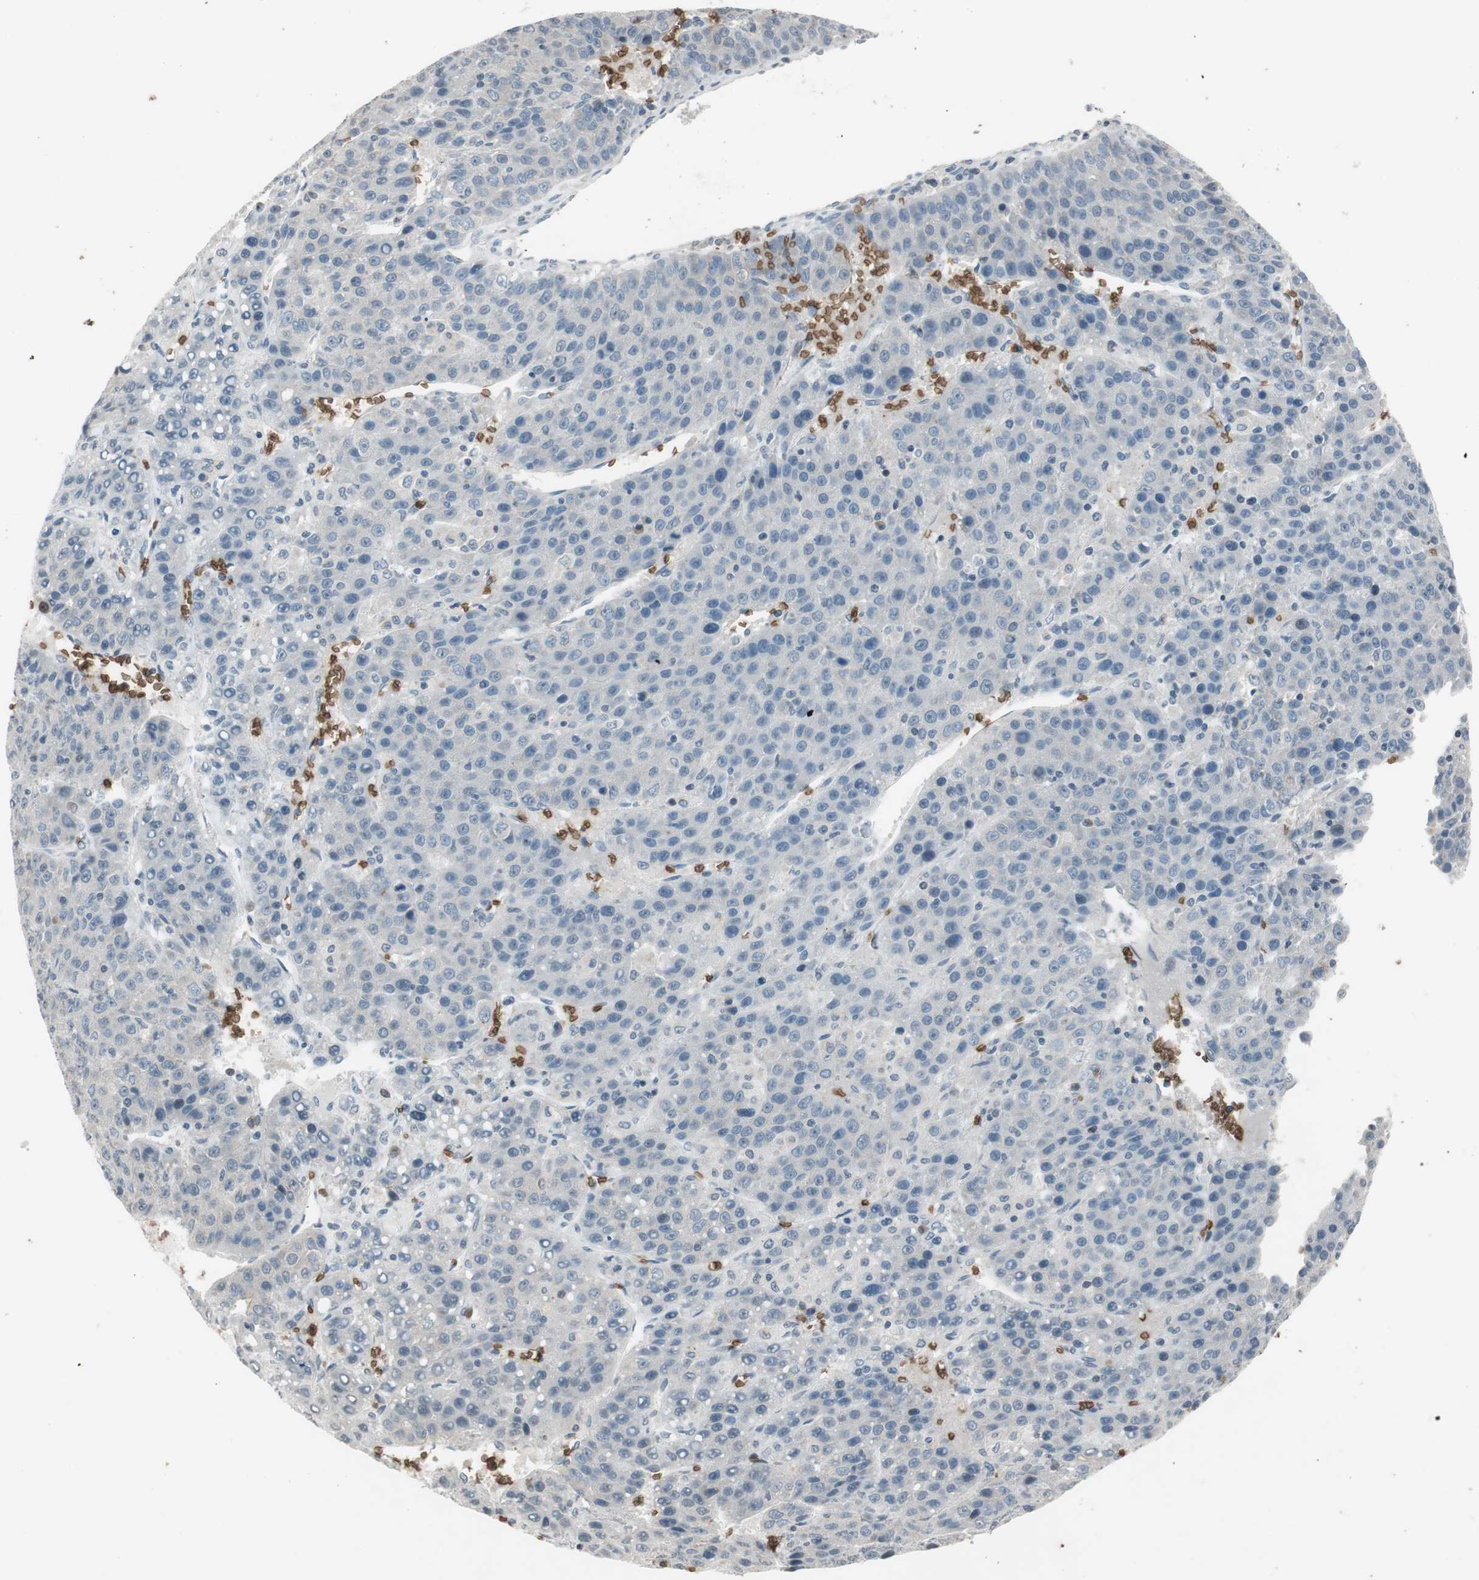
{"staining": {"intensity": "negative", "quantity": "none", "location": "none"}, "tissue": "liver cancer", "cell_type": "Tumor cells", "image_type": "cancer", "snomed": [{"axis": "morphology", "description": "Carcinoma, Hepatocellular, NOS"}, {"axis": "topography", "description": "Liver"}], "caption": "A micrograph of liver cancer (hepatocellular carcinoma) stained for a protein demonstrates no brown staining in tumor cells.", "gene": "GYPC", "patient": {"sex": "female", "age": 53}}